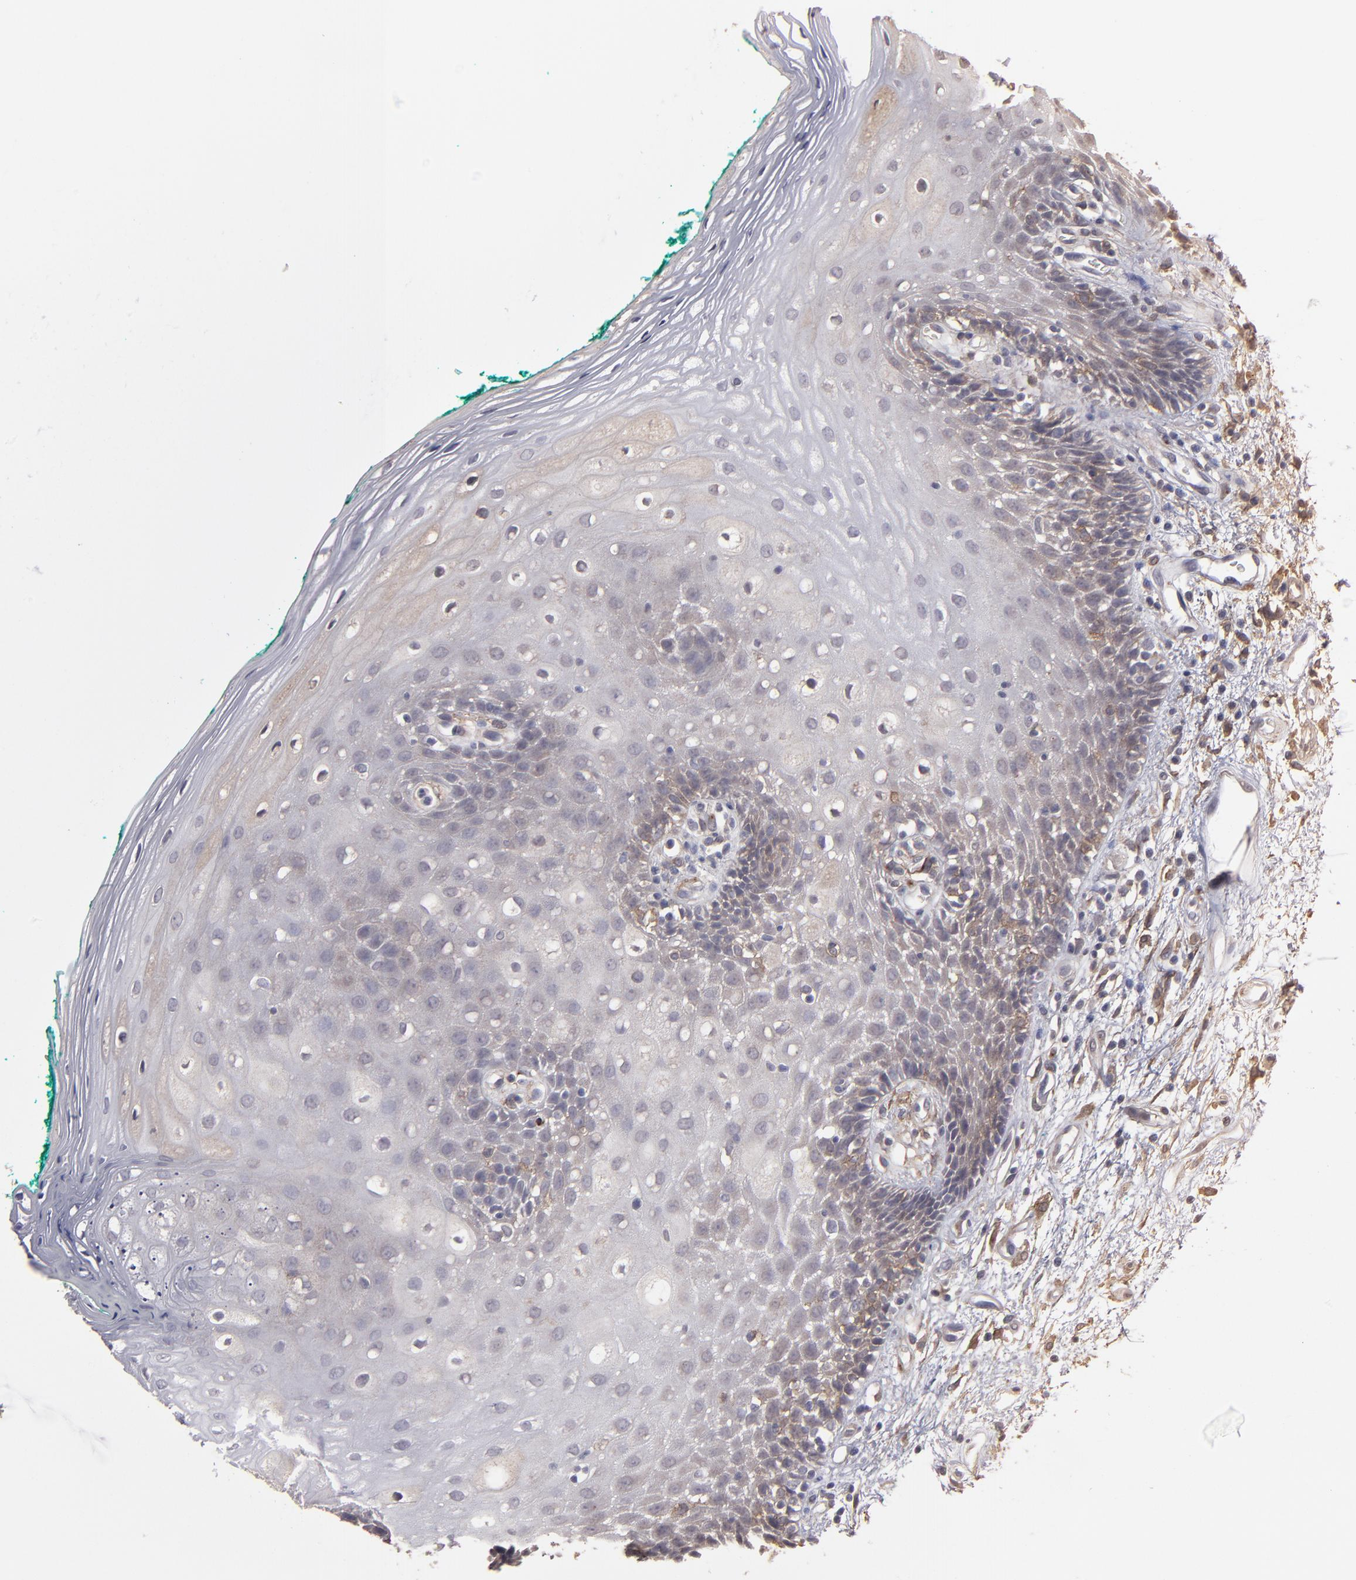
{"staining": {"intensity": "moderate", "quantity": "<25%", "location": "cytoplasmic/membranous"}, "tissue": "oral mucosa", "cell_type": "Squamous epithelial cells", "image_type": "normal", "snomed": [{"axis": "morphology", "description": "Normal tissue, NOS"}, {"axis": "morphology", "description": "Squamous cell carcinoma, NOS"}, {"axis": "topography", "description": "Skeletal muscle"}, {"axis": "topography", "description": "Oral tissue"}, {"axis": "topography", "description": "Head-Neck"}], "caption": "Oral mucosa stained with IHC shows moderate cytoplasmic/membranous positivity in approximately <25% of squamous epithelial cells.", "gene": "ITGB5", "patient": {"sex": "female", "age": 84}}